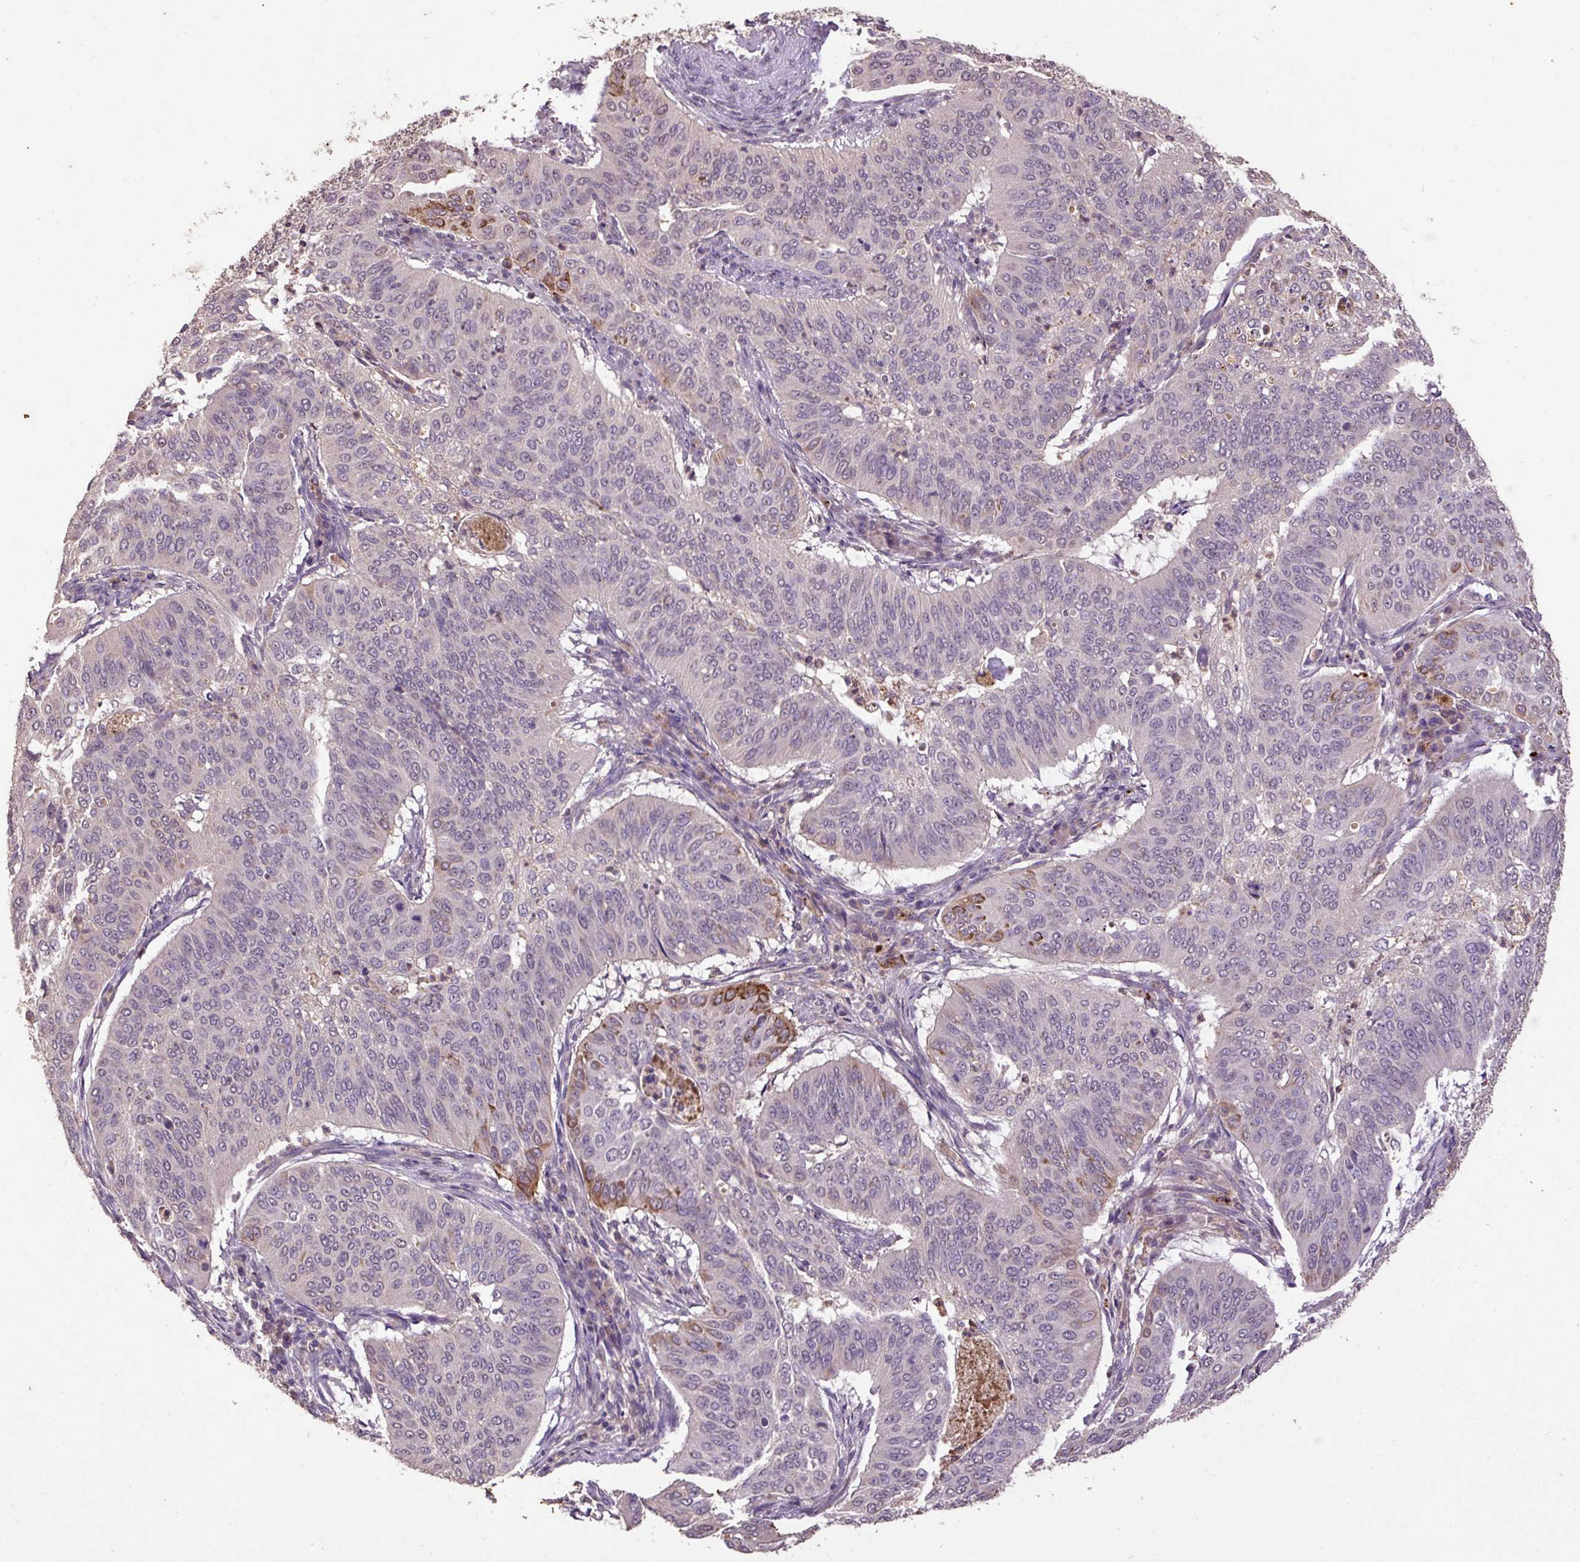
{"staining": {"intensity": "strong", "quantity": "<25%", "location": "cytoplasmic/membranous"}, "tissue": "cervical cancer", "cell_type": "Tumor cells", "image_type": "cancer", "snomed": [{"axis": "morphology", "description": "Normal tissue, NOS"}, {"axis": "morphology", "description": "Squamous cell carcinoma, NOS"}, {"axis": "topography", "description": "Cervix"}], "caption": "High-power microscopy captured an immunohistochemistry image of cervical squamous cell carcinoma, revealing strong cytoplasmic/membranous staining in approximately <25% of tumor cells.", "gene": "LRTM2", "patient": {"sex": "female", "age": 39}}